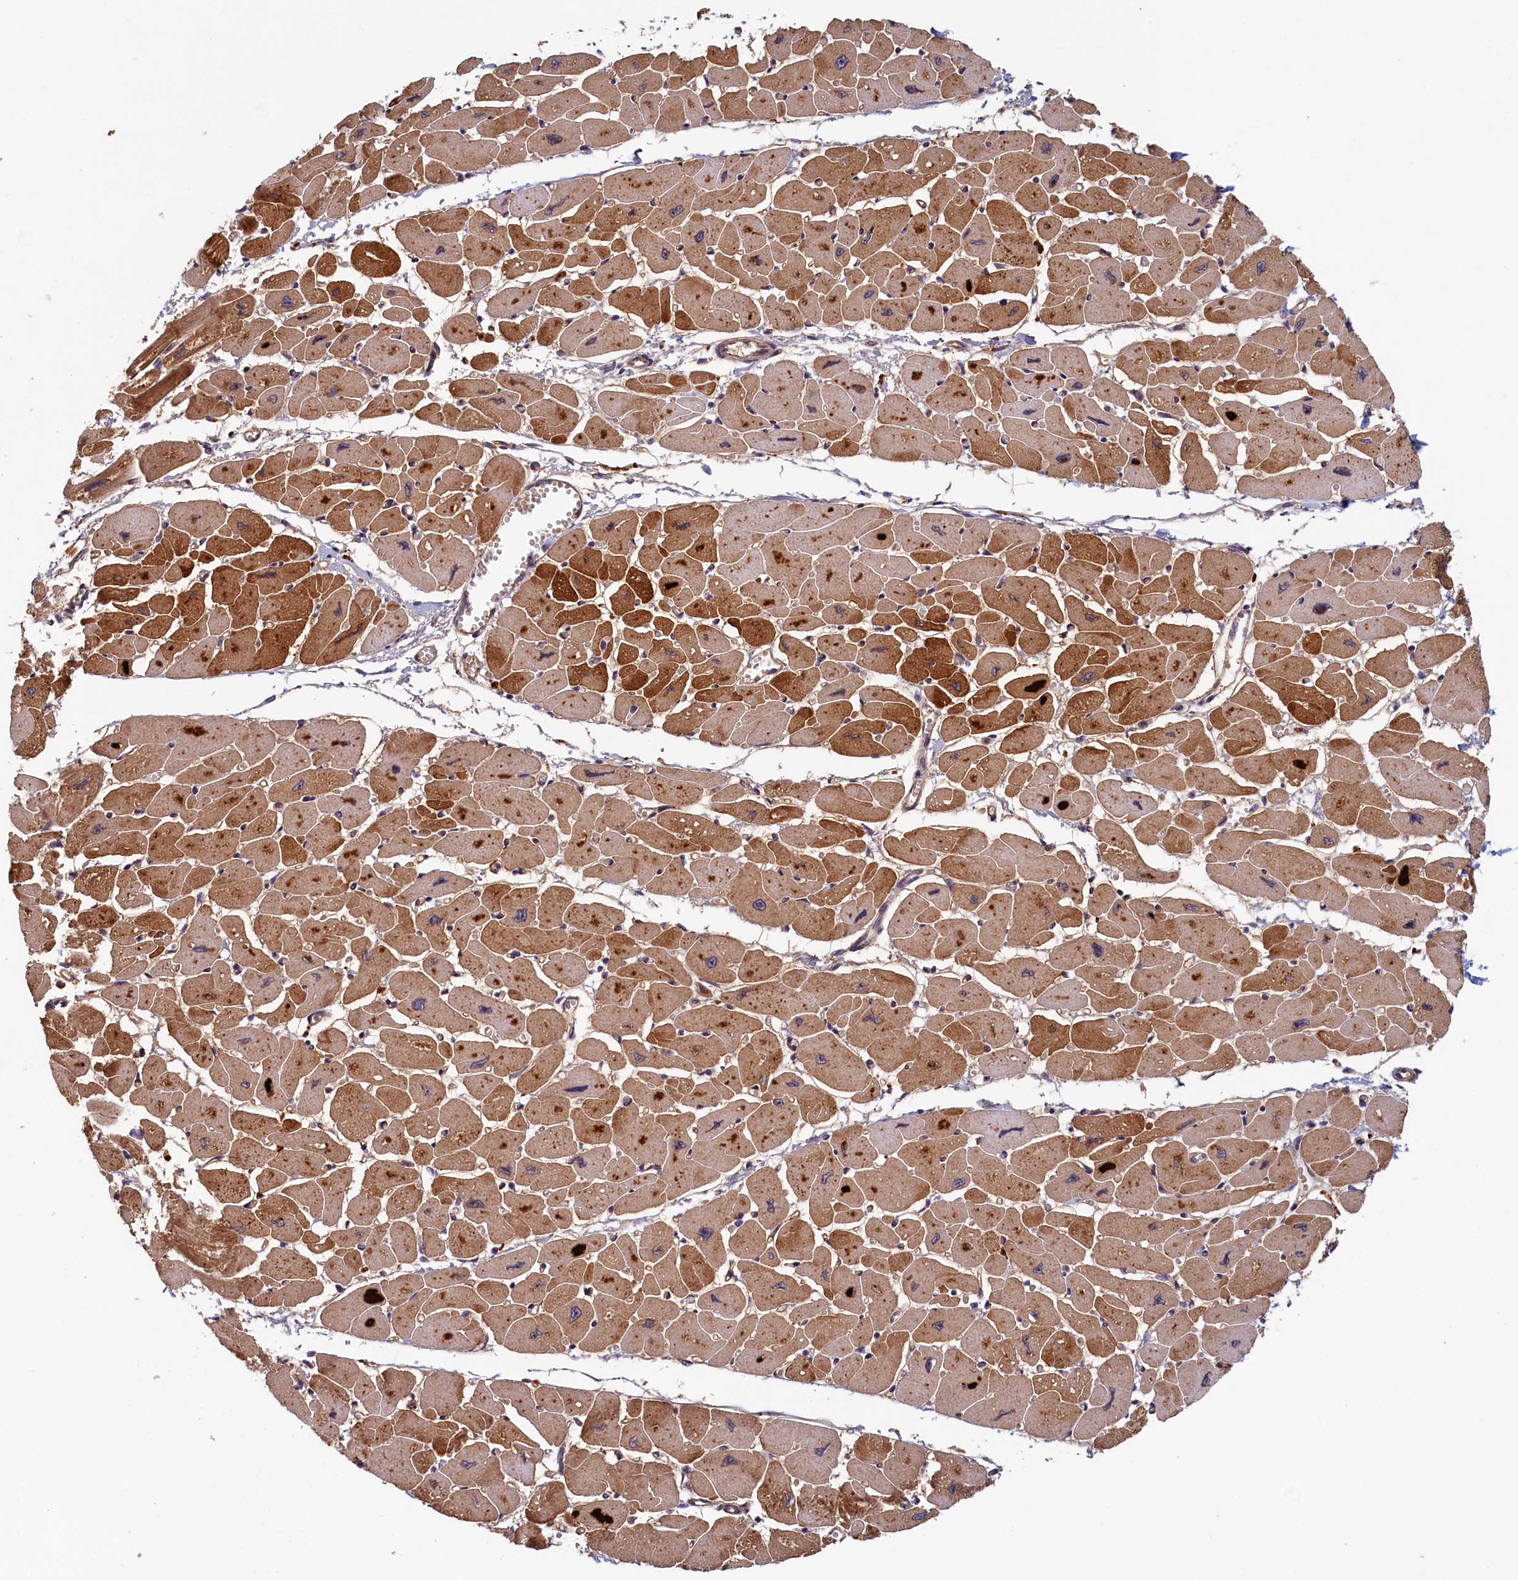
{"staining": {"intensity": "moderate", "quantity": ">75%", "location": "cytoplasmic/membranous"}, "tissue": "heart muscle", "cell_type": "Cardiomyocytes", "image_type": "normal", "snomed": [{"axis": "morphology", "description": "Normal tissue, NOS"}, {"axis": "topography", "description": "Heart"}], "caption": "IHC (DAB) staining of benign heart muscle reveals moderate cytoplasmic/membranous protein expression in about >75% of cardiomyocytes. (DAB IHC, brown staining for protein, blue staining for nuclei).", "gene": "NUBP2", "patient": {"sex": "female", "age": 54}}